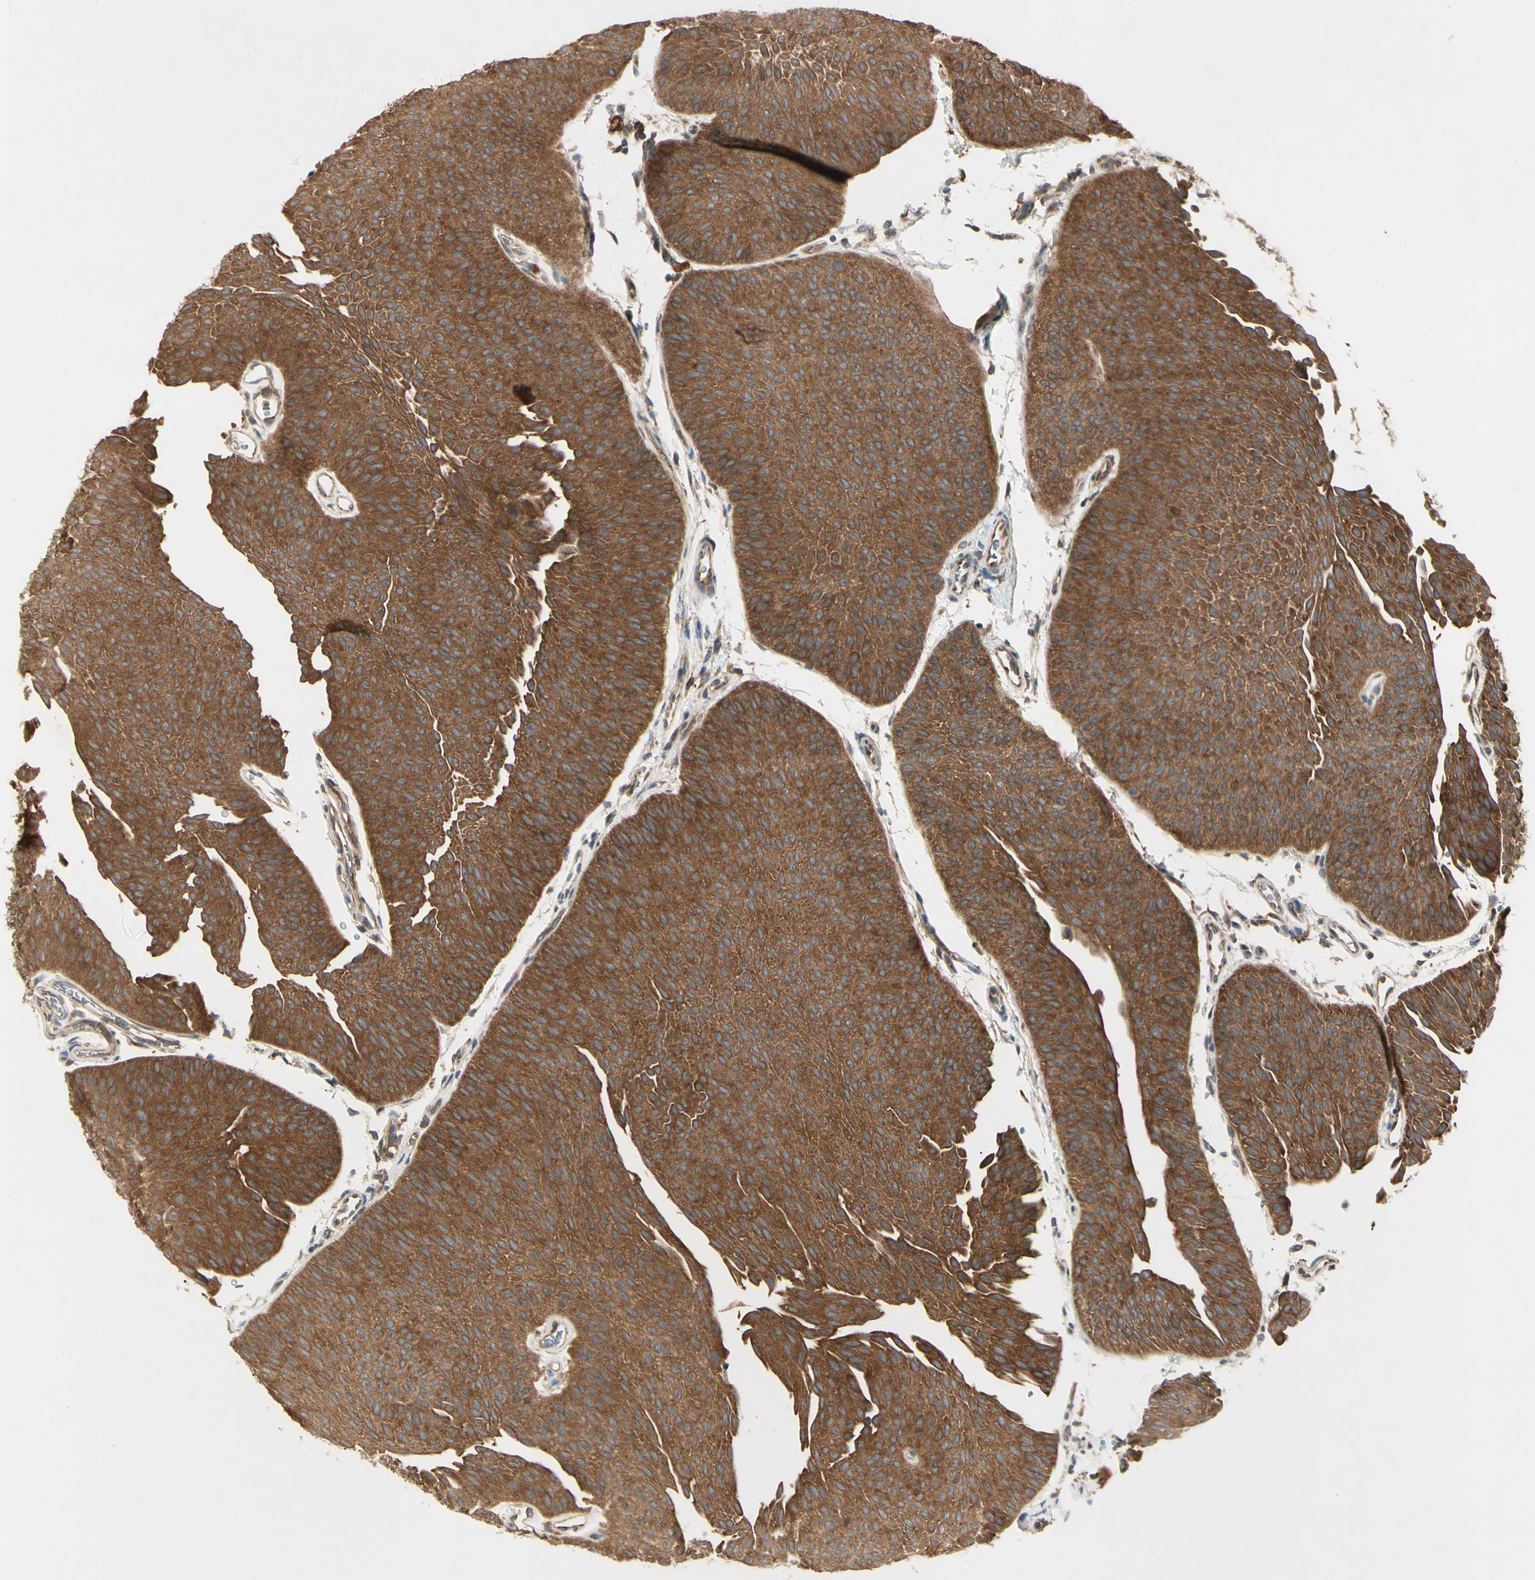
{"staining": {"intensity": "strong", "quantity": ">75%", "location": "cytoplasmic/membranous"}, "tissue": "urothelial cancer", "cell_type": "Tumor cells", "image_type": "cancer", "snomed": [{"axis": "morphology", "description": "Urothelial carcinoma, Low grade"}, {"axis": "topography", "description": "Urinary bladder"}], "caption": "DAB immunohistochemical staining of human urothelial cancer demonstrates strong cytoplasmic/membranous protein expression in about >75% of tumor cells.", "gene": "NME1-NME2", "patient": {"sex": "female", "age": 60}}